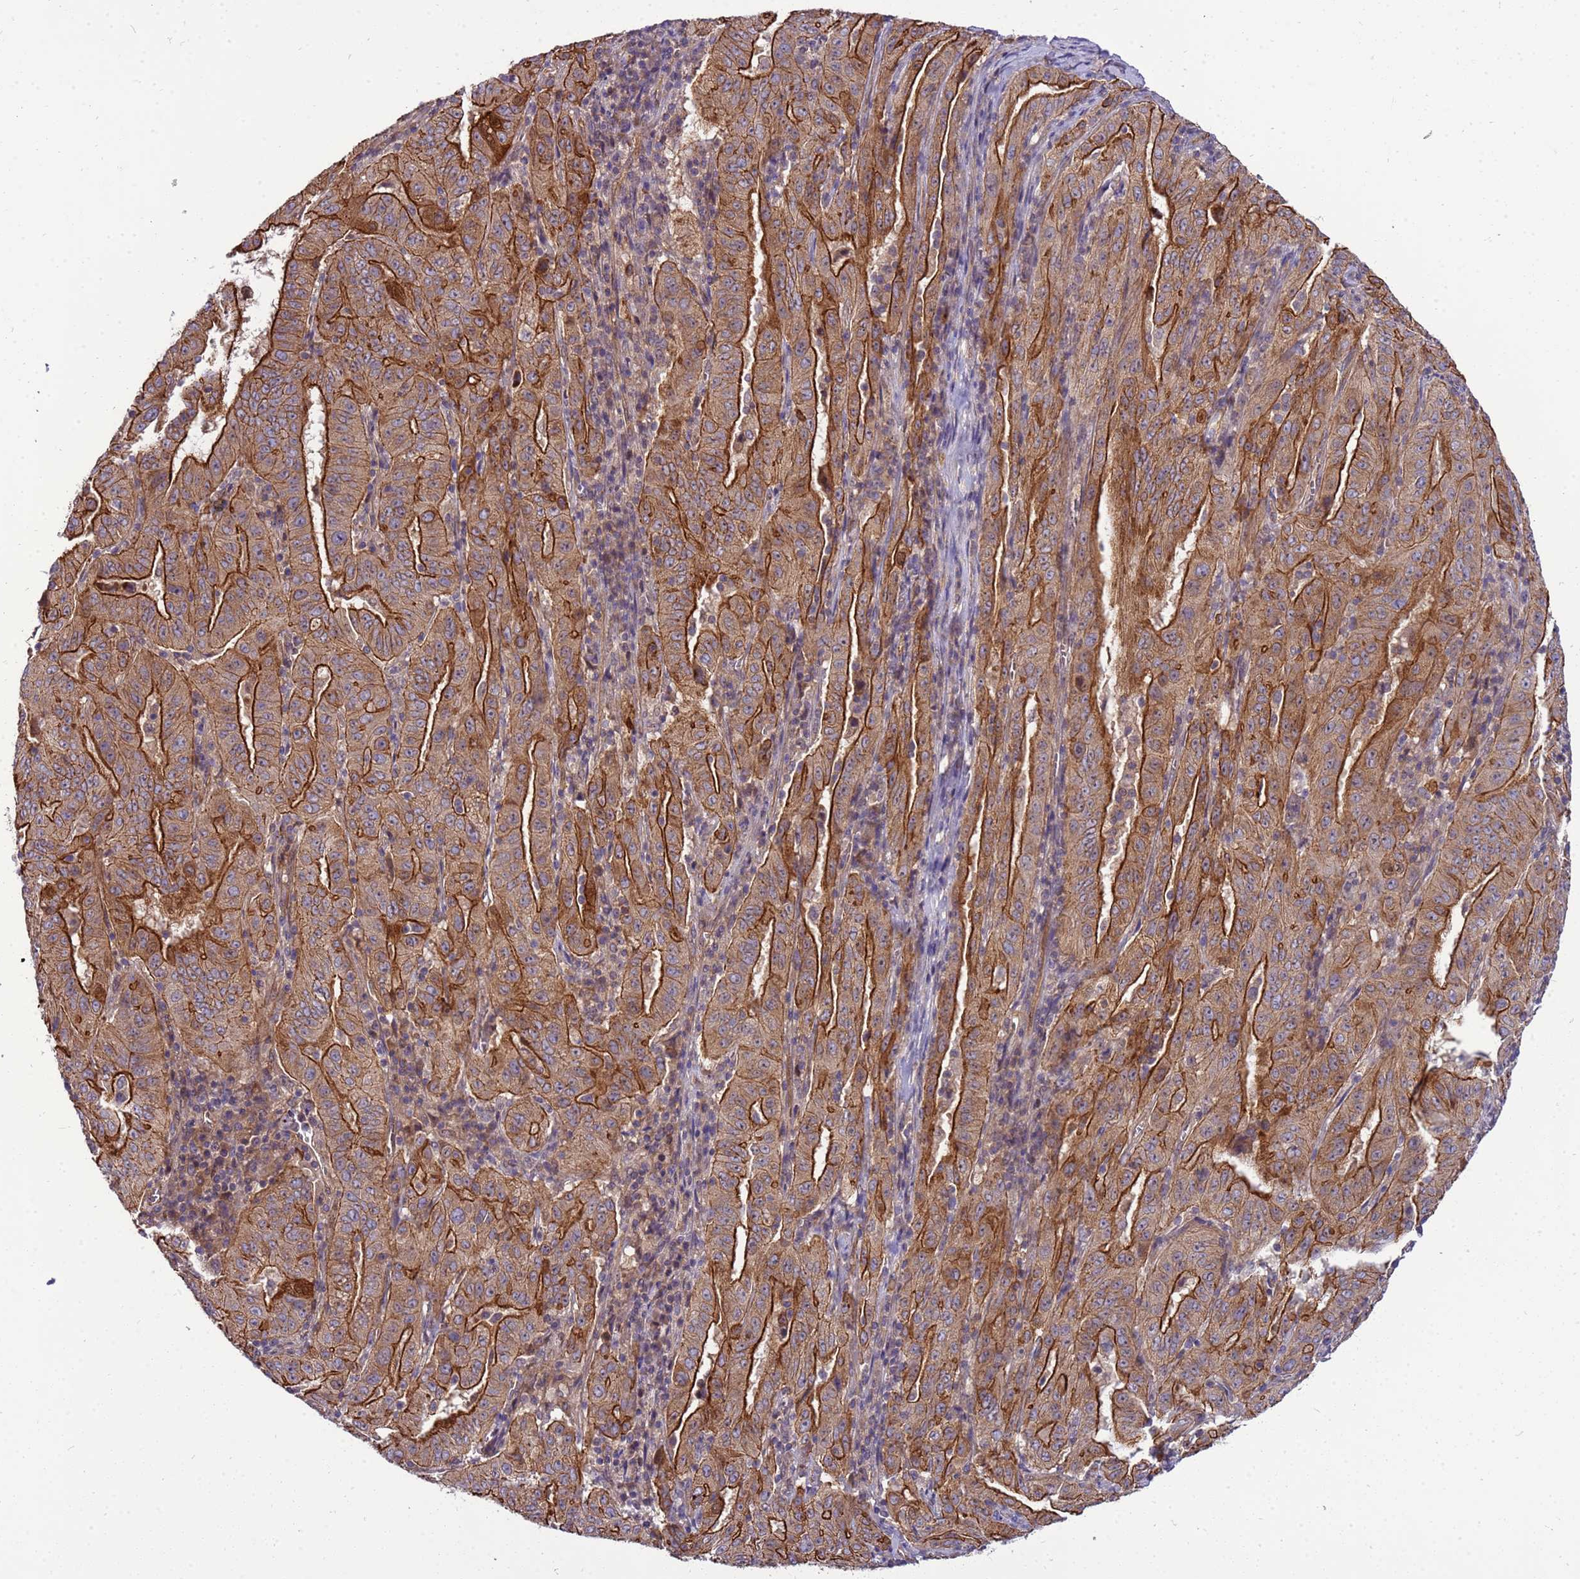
{"staining": {"intensity": "strong", "quantity": ">75%", "location": "cytoplasmic/membranous"}, "tissue": "pancreatic cancer", "cell_type": "Tumor cells", "image_type": "cancer", "snomed": [{"axis": "morphology", "description": "Adenocarcinoma, NOS"}, {"axis": "topography", "description": "Pancreas"}], "caption": "Immunohistochemical staining of pancreatic cancer reveals high levels of strong cytoplasmic/membranous protein positivity in approximately >75% of tumor cells.", "gene": "SMCO3", "patient": {"sex": "male", "age": 63}}